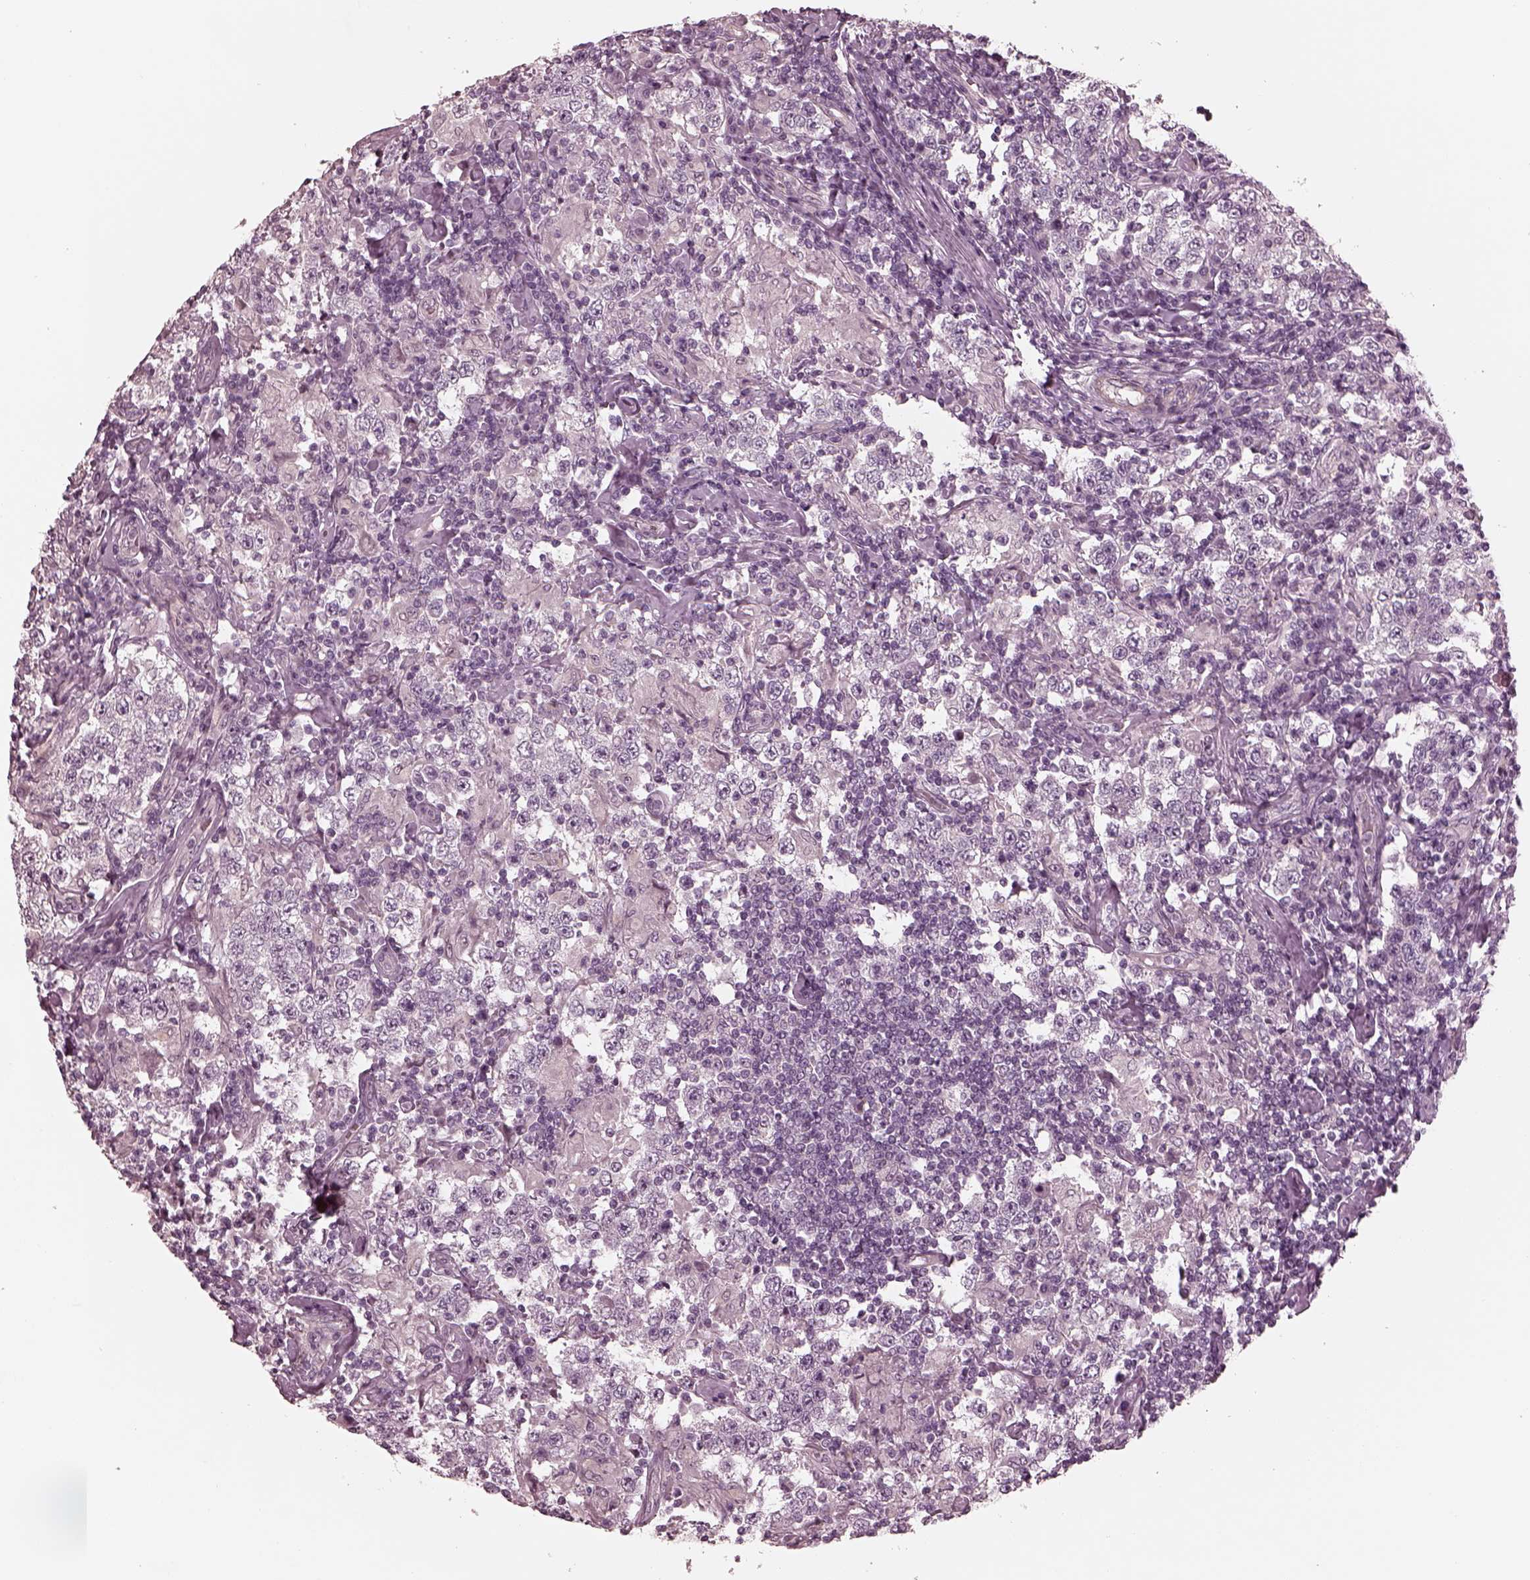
{"staining": {"intensity": "negative", "quantity": "none", "location": "none"}, "tissue": "testis cancer", "cell_type": "Tumor cells", "image_type": "cancer", "snomed": [{"axis": "morphology", "description": "Seminoma, NOS"}, {"axis": "morphology", "description": "Carcinoma, Embryonal, NOS"}, {"axis": "topography", "description": "Testis"}], "caption": "This image is of seminoma (testis) stained with immunohistochemistry to label a protein in brown with the nuclei are counter-stained blue. There is no expression in tumor cells.", "gene": "KIF6", "patient": {"sex": "male", "age": 41}}